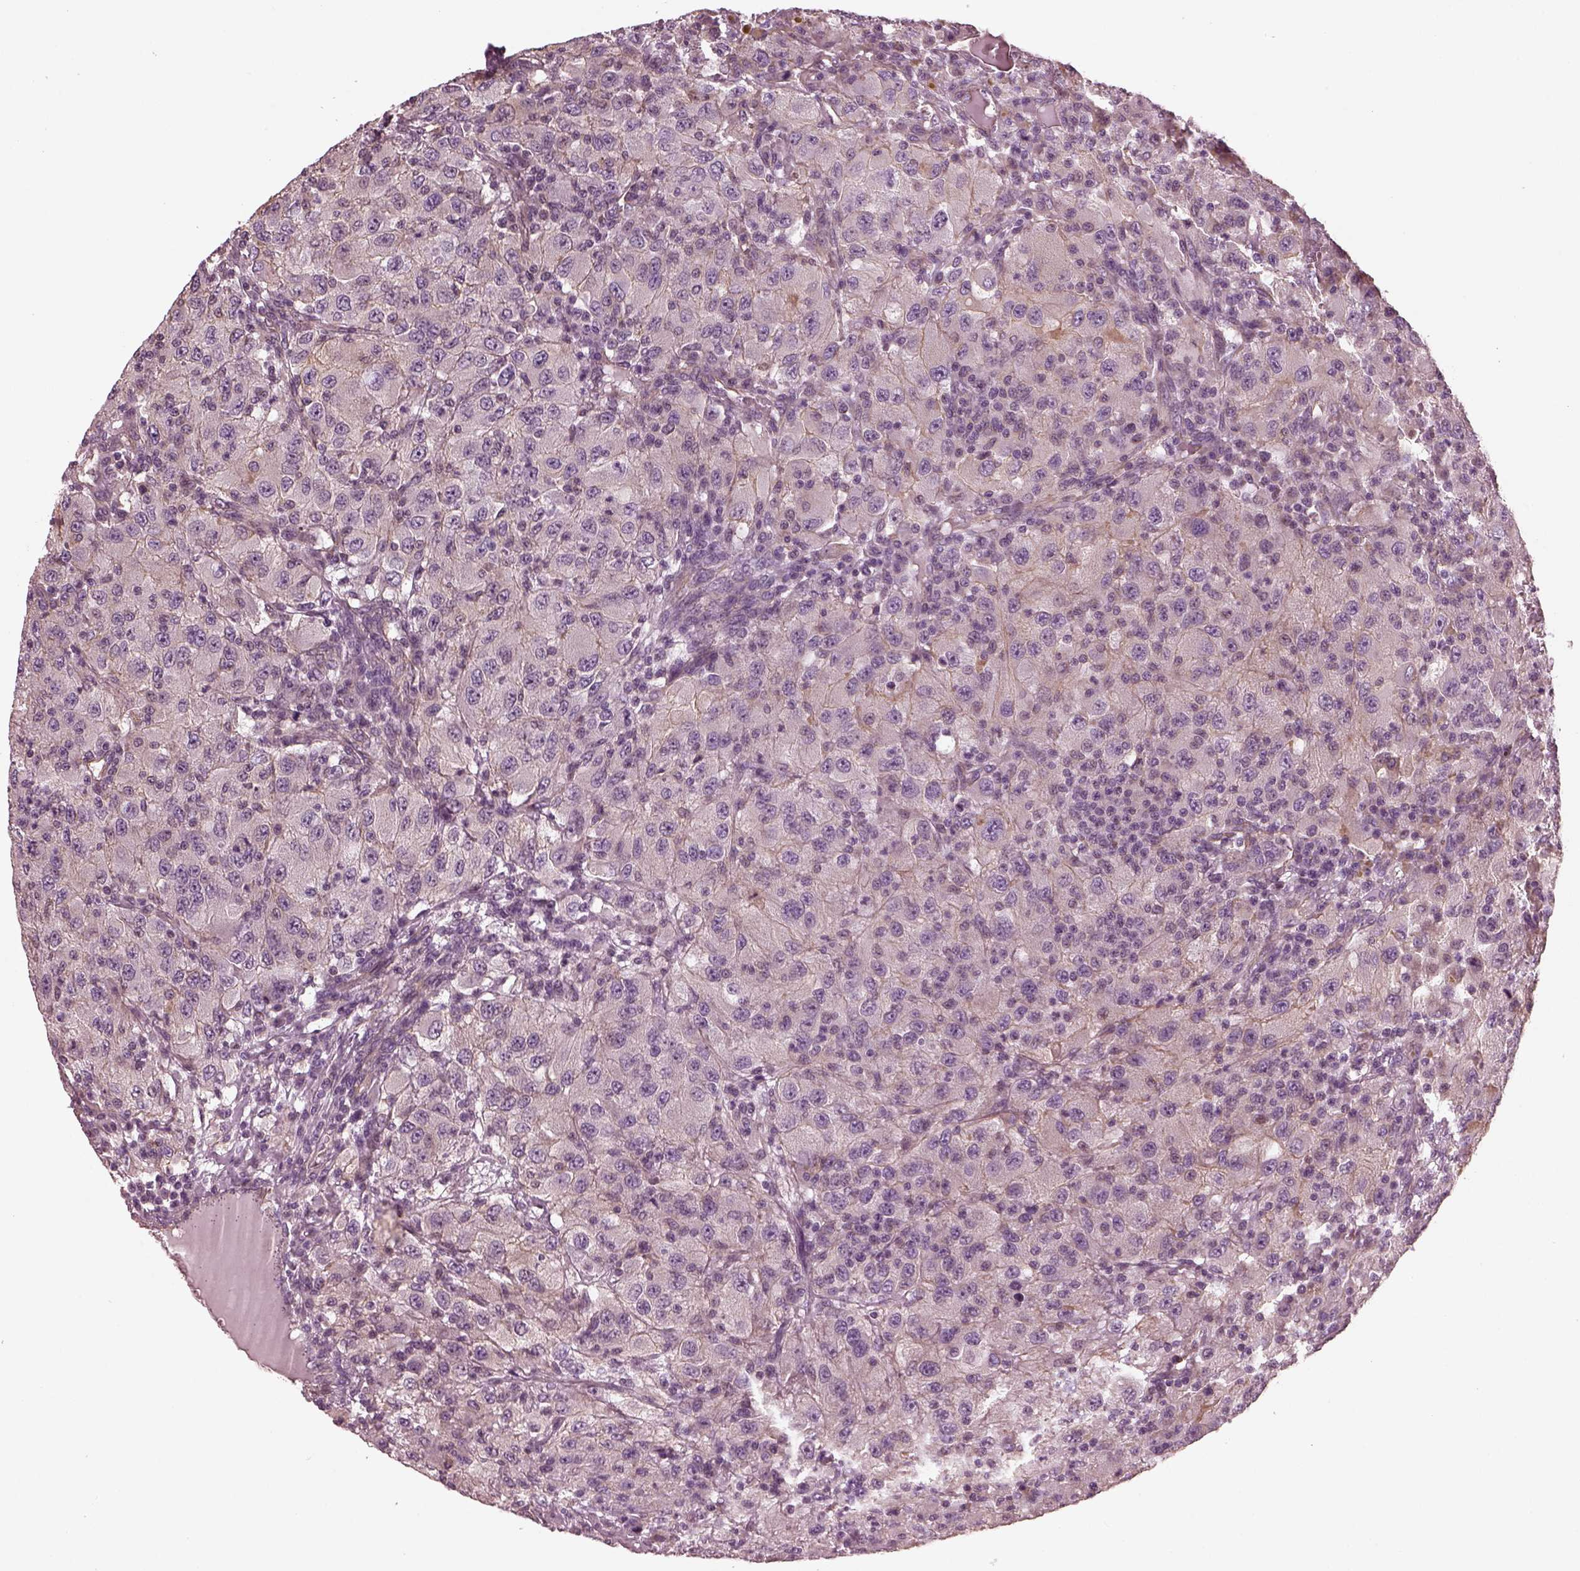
{"staining": {"intensity": "weak", "quantity": "25%-75%", "location": "cytoplasmic/membranous"}, "tissue": "renal cancer", "cell_type": "Tumor cells", "image_type": "cancer", "snomed": [{"axis": "morphology", "description": "Adenocarcinoma, NOS"}, {"axis": "topography", "description": "Kidney"}], "caption": "A histopathology image showing weak cytoplasmic/membranous staining in approximately 25%-75% of tumor cells in adenocarcinoma (renal), as visualized by brown immunohistochemical staining.", "gene": "ODAD1", "patient": {"sex": "female", "age": 67}}